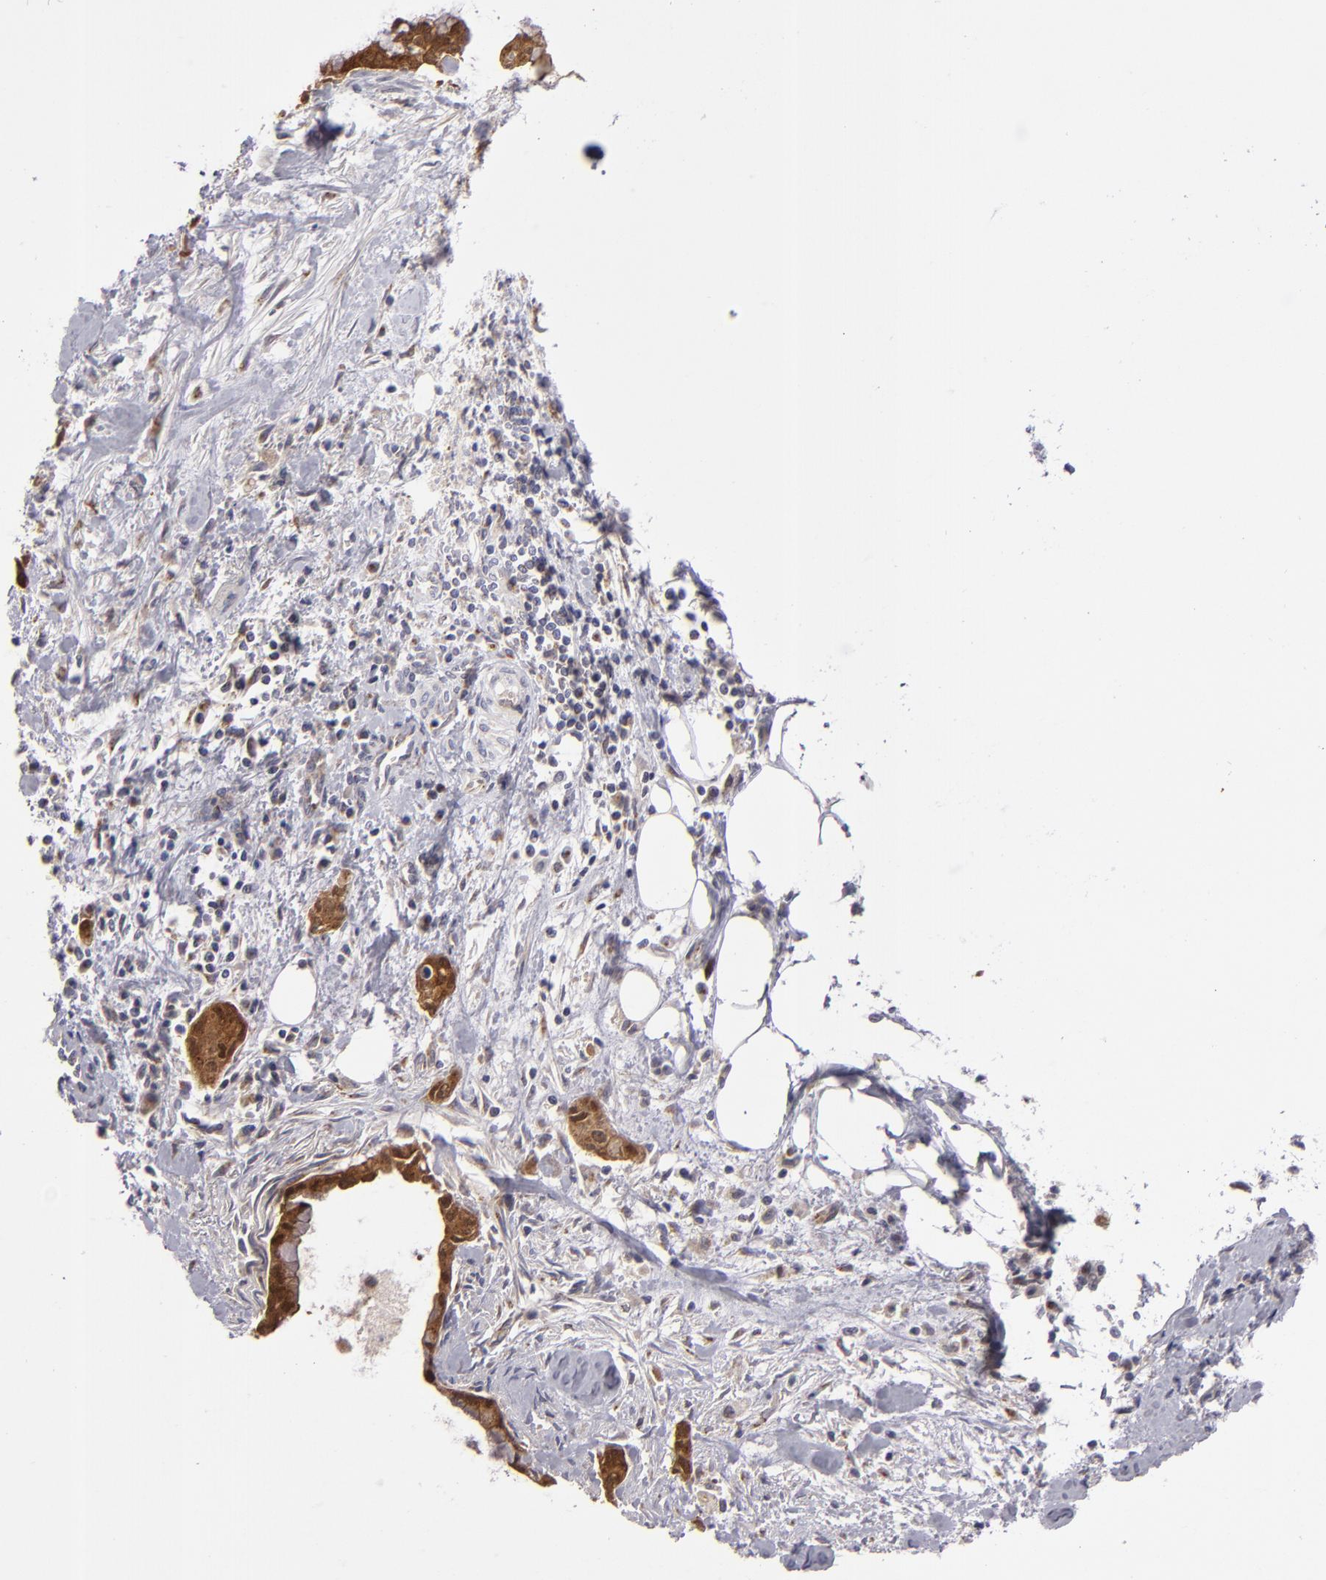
{"staining": {"intensity": "strong", "quantity": ">75%", "location": "cytoplasmic/membranous"}, "tissue": "pancreatic cancer", "cell_type": "Tumor cells", "image_type": "cancer", "snomed": [{"axis": "morphology", "description": "Adenocarcinoma, NOS"}, {"axis": "topography", "description": "Pancreas"}], "caption": "Immunohistochemical staining of human pancreatic adenocarcinoma exhibits high levels of strong cytoplasmic/membranous protein expression in about >75% of tumor cells. The protein of interest is shown in brown color, while the nuclei are stained blue.", "gene": "SH2D4A", "patient": {"sex": "male", "age": 59}}